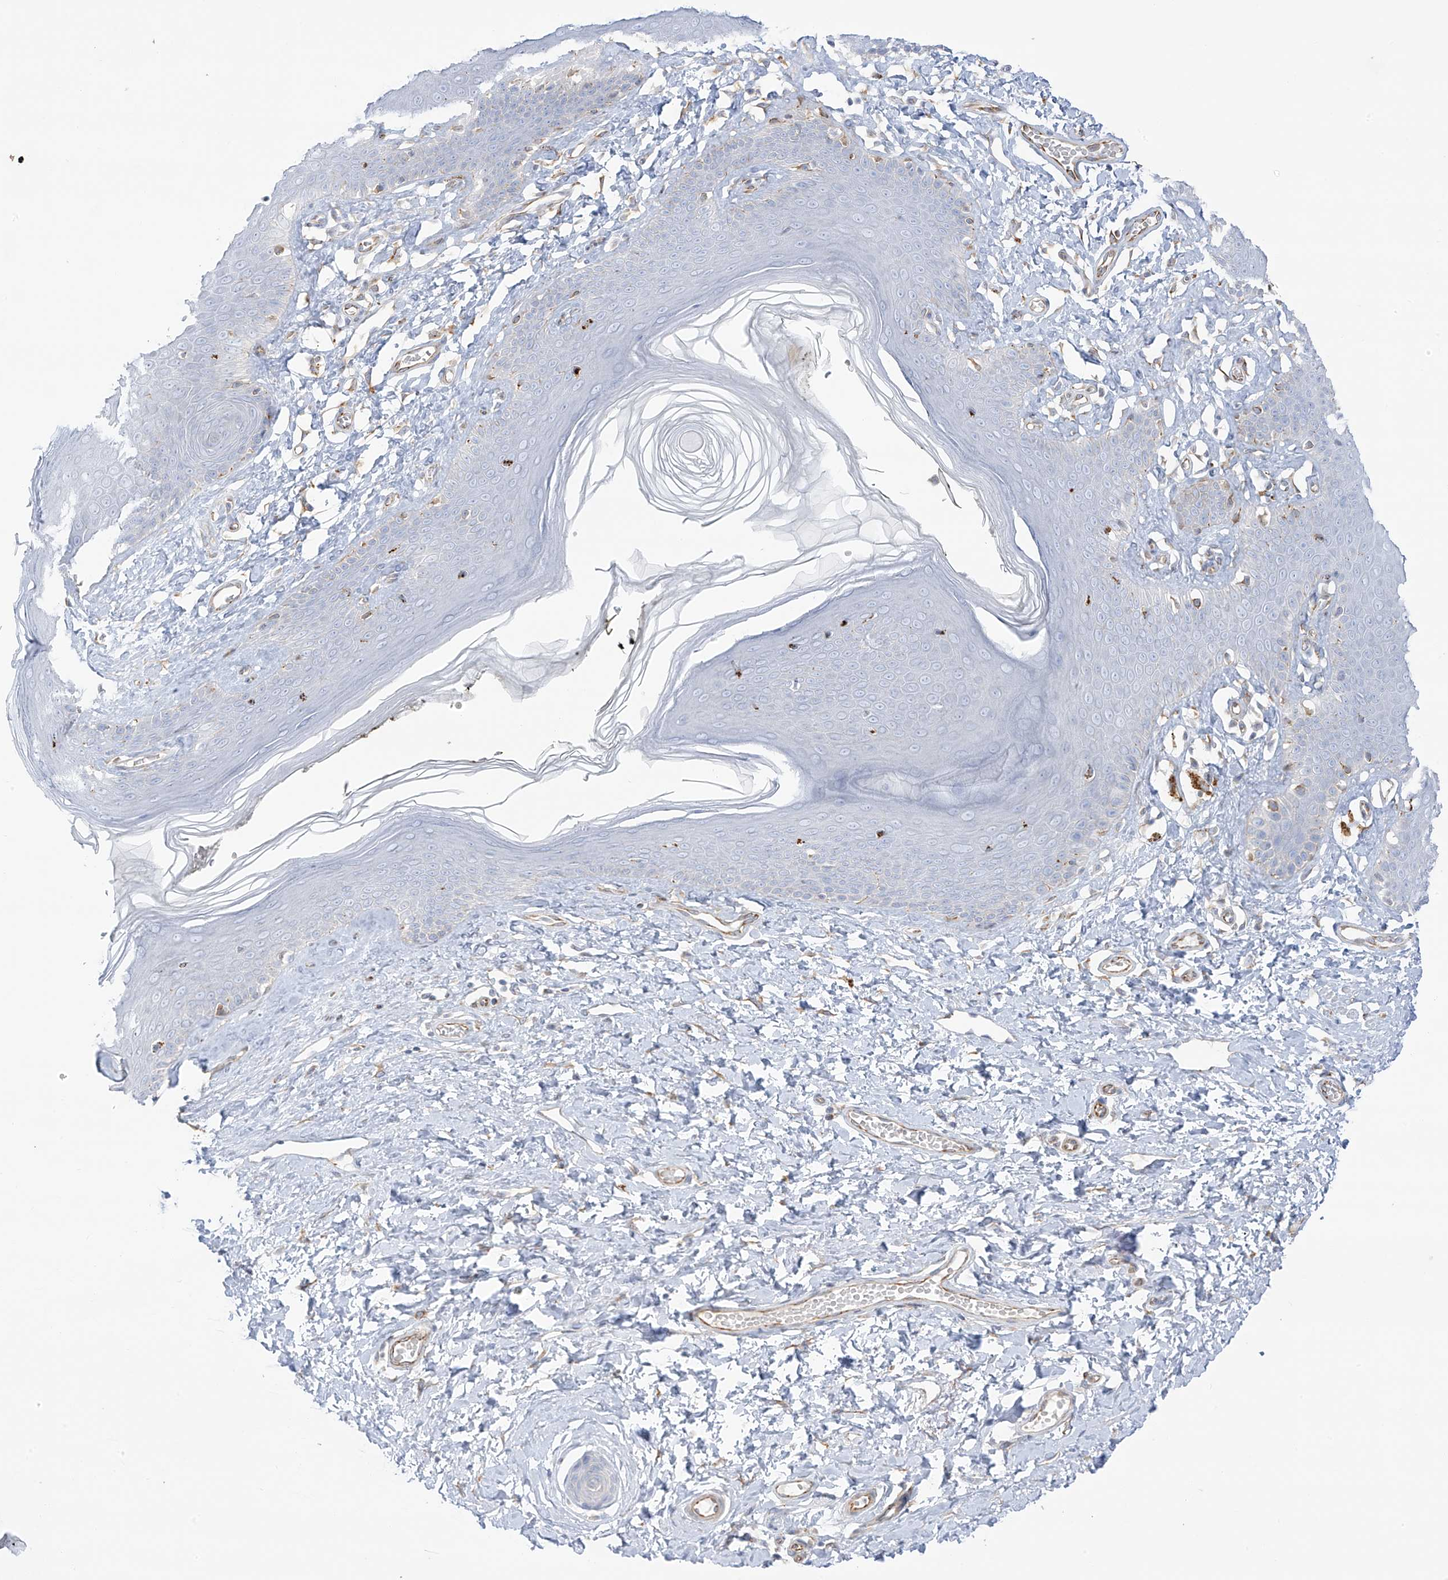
{"staining": {"intensity": "weak", "quantity": "<25%", "location": "cytoplasmic/membranous"}, "tissue": "skin", "cell_type": "Epidermal cells", "image_type": "normal", "snomed": [{"axis": "morphology", "description": "Normal tissue, NOS"}, {"axis": "morphology", "description": "Inflammation, NOS"}, {"axis": "topography", "description": "Vulva"}], "caption": "Immunohistochemical staining of normal human skin exhibits no significant positivity in epidermal cells. (DAB (3,3'-diaminobenzidine) immunohistochemistry, high magnification).", "gene": "TAL2", "patient": {"sex": "female", "age": 84}}